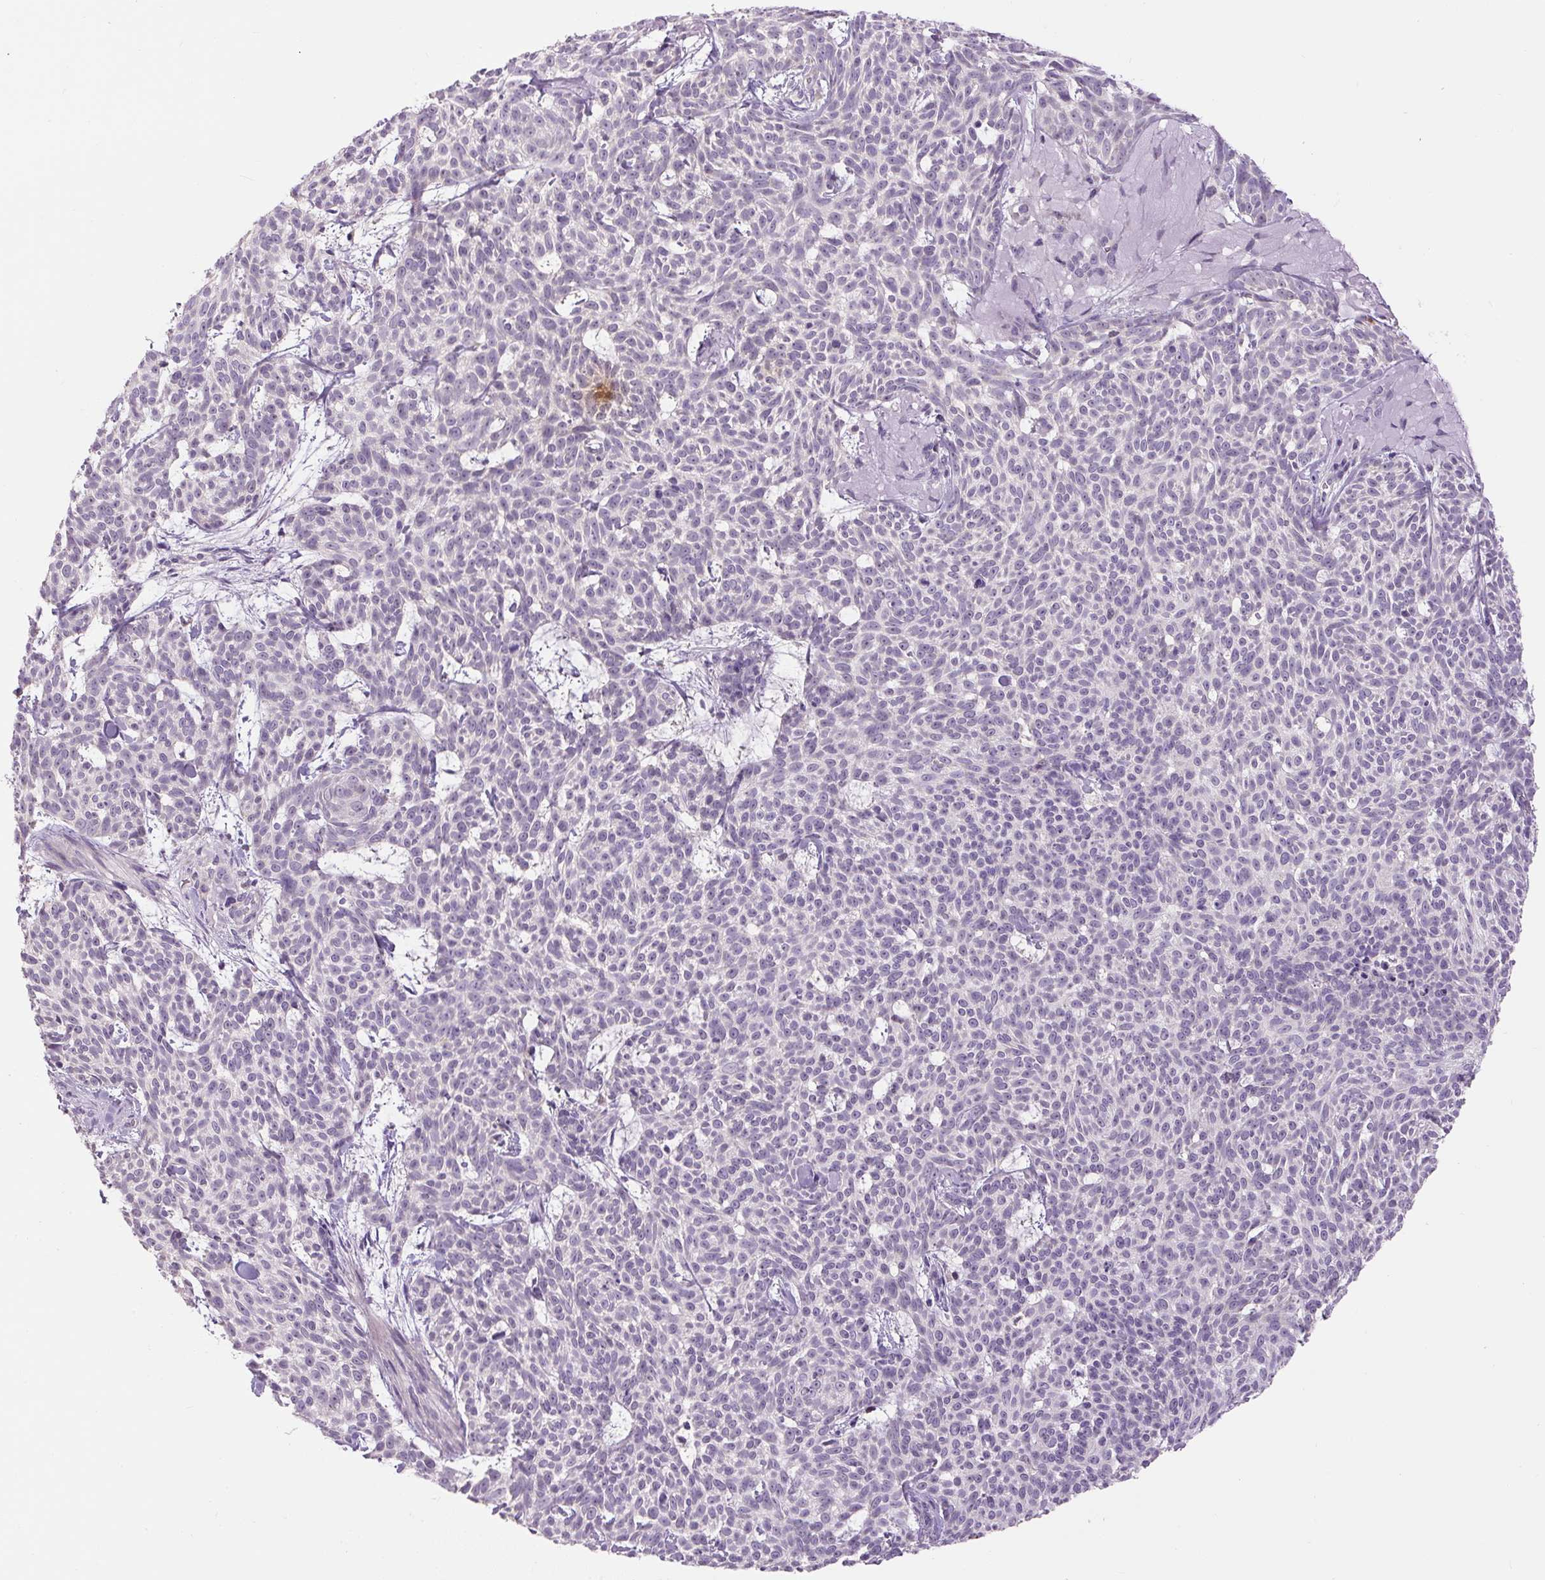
{"staining": {"intensity": "negative", "quantity": "none", "location": "none"}, "tissue": "skin cancer", "cell_type": "Tumor cells", "image_type": "cancer", "snomed": [{"axis": "morphology", "description": "Basal cell carcinoma"}, {"axis": "topography", "description": "Skin"}], "caption": "Tumor cells are negative for protein expression in human basal cell carcinoma (skin). (DAB immunohistochemistry, high magnification).", "gene": "FABP7", "patient": {"sex": "female", "age": 93}}